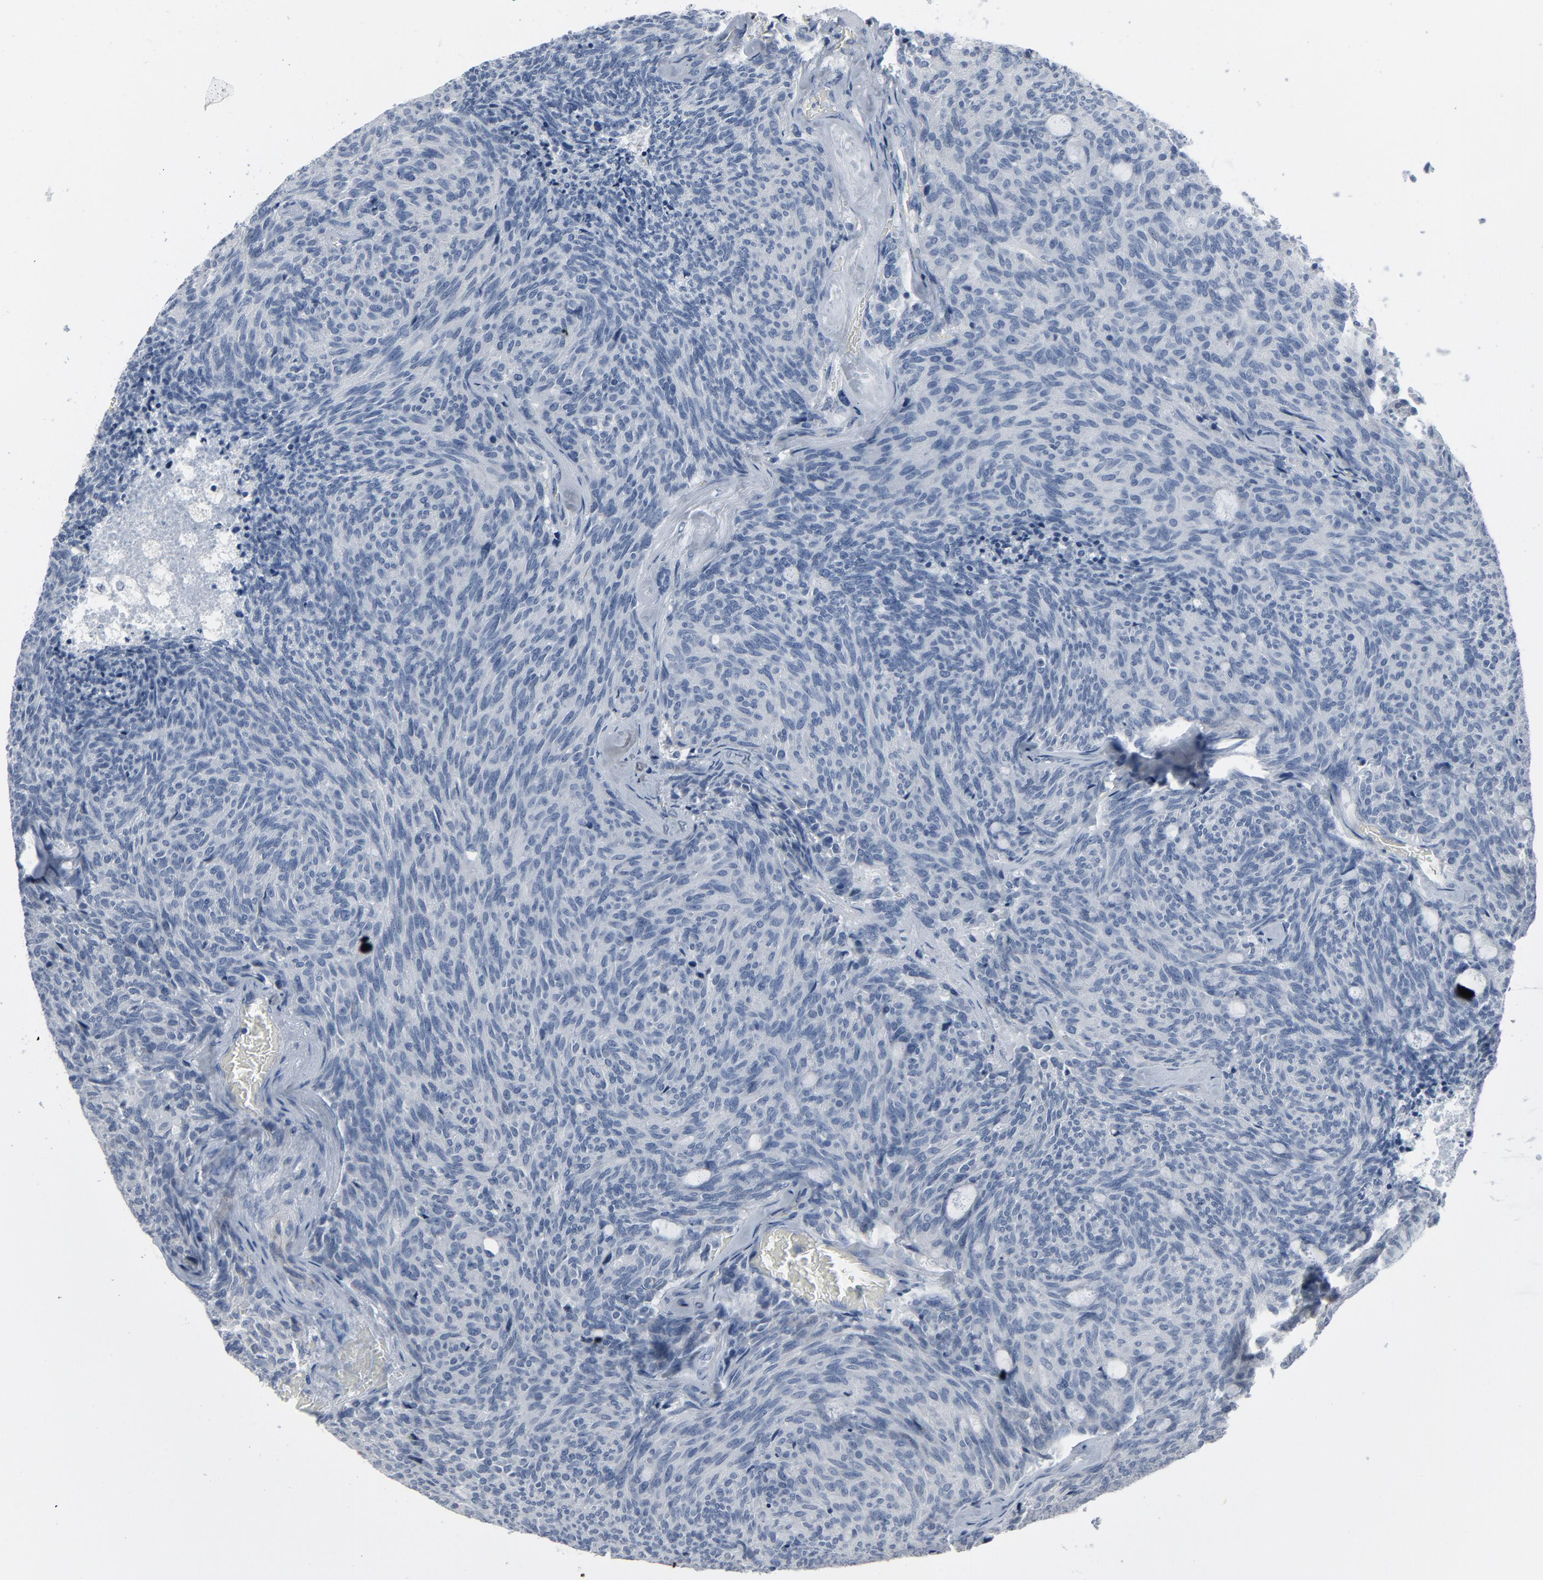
{"staining": {"intensity": "negative", "quantity": "none", "location": "none"}, "tissue": "carcinoid", "cell_type": "Tumor cells", "image_type": "cancer", "snomed": [{"axis": "morphology", "description": "Carcinoid, malignant, NOS"}, {"axis": "topography", "description": "Pancreas"}], "caption": "This is a micrograph of IHC staining of carcinoid, which shows no positivity in tumor cells.", "gene": "GPX2", "patient": {"sex": "female", "age": 54}}